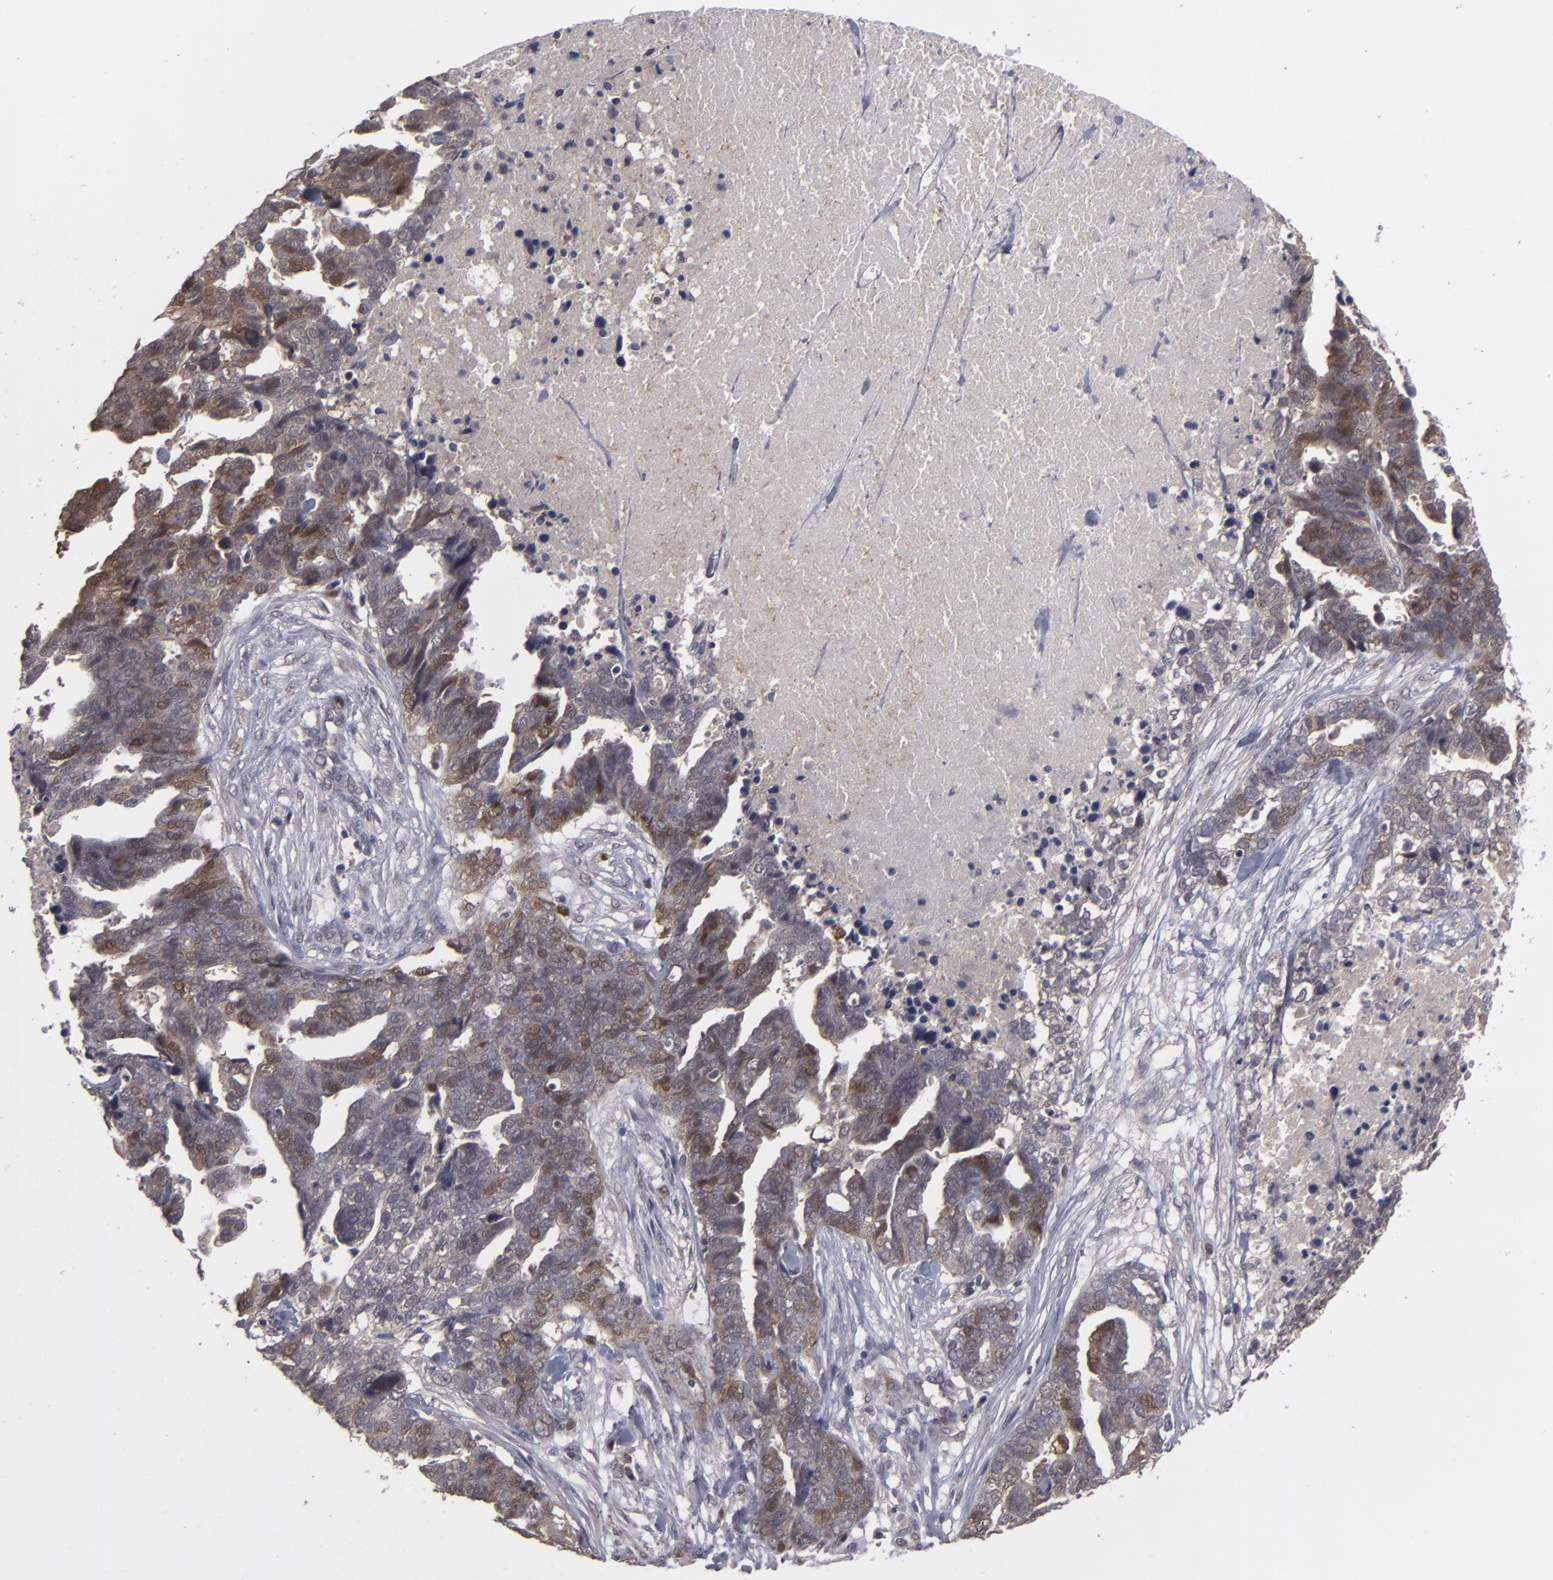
{"staining": {"intensity": "moderate", "quantity": ">75%", "location": "cytoplasmic/membranous,nuclear"}, "tissue": "ovarian cancer", "cell_type": "Tumor cells", "image_type": "cancer", "snomed": [{"axis": "morphology", "description": "Normal tissue, NOS"}, {"axis": "morphology", "description": "Cystadenocarcinoma, serous, NOS"}, {"axis": "topography", "description": "Fallopian tube"}, {"axis": "topography", "description": "Ovary"}], "caption": "Immunohistochemical staining of human ovarian cancer displays moderate cytoplasmic/membranous and nuclear protein positivity in about >75% of tumor cells. The staining was performed using DAB to visualize the protein expression in brown, while the nuclei were stained in blue with hematoxylin (Magnification: 20x).", "gene": "TYMS", "patient": {"sex": "female", "age": 56}}